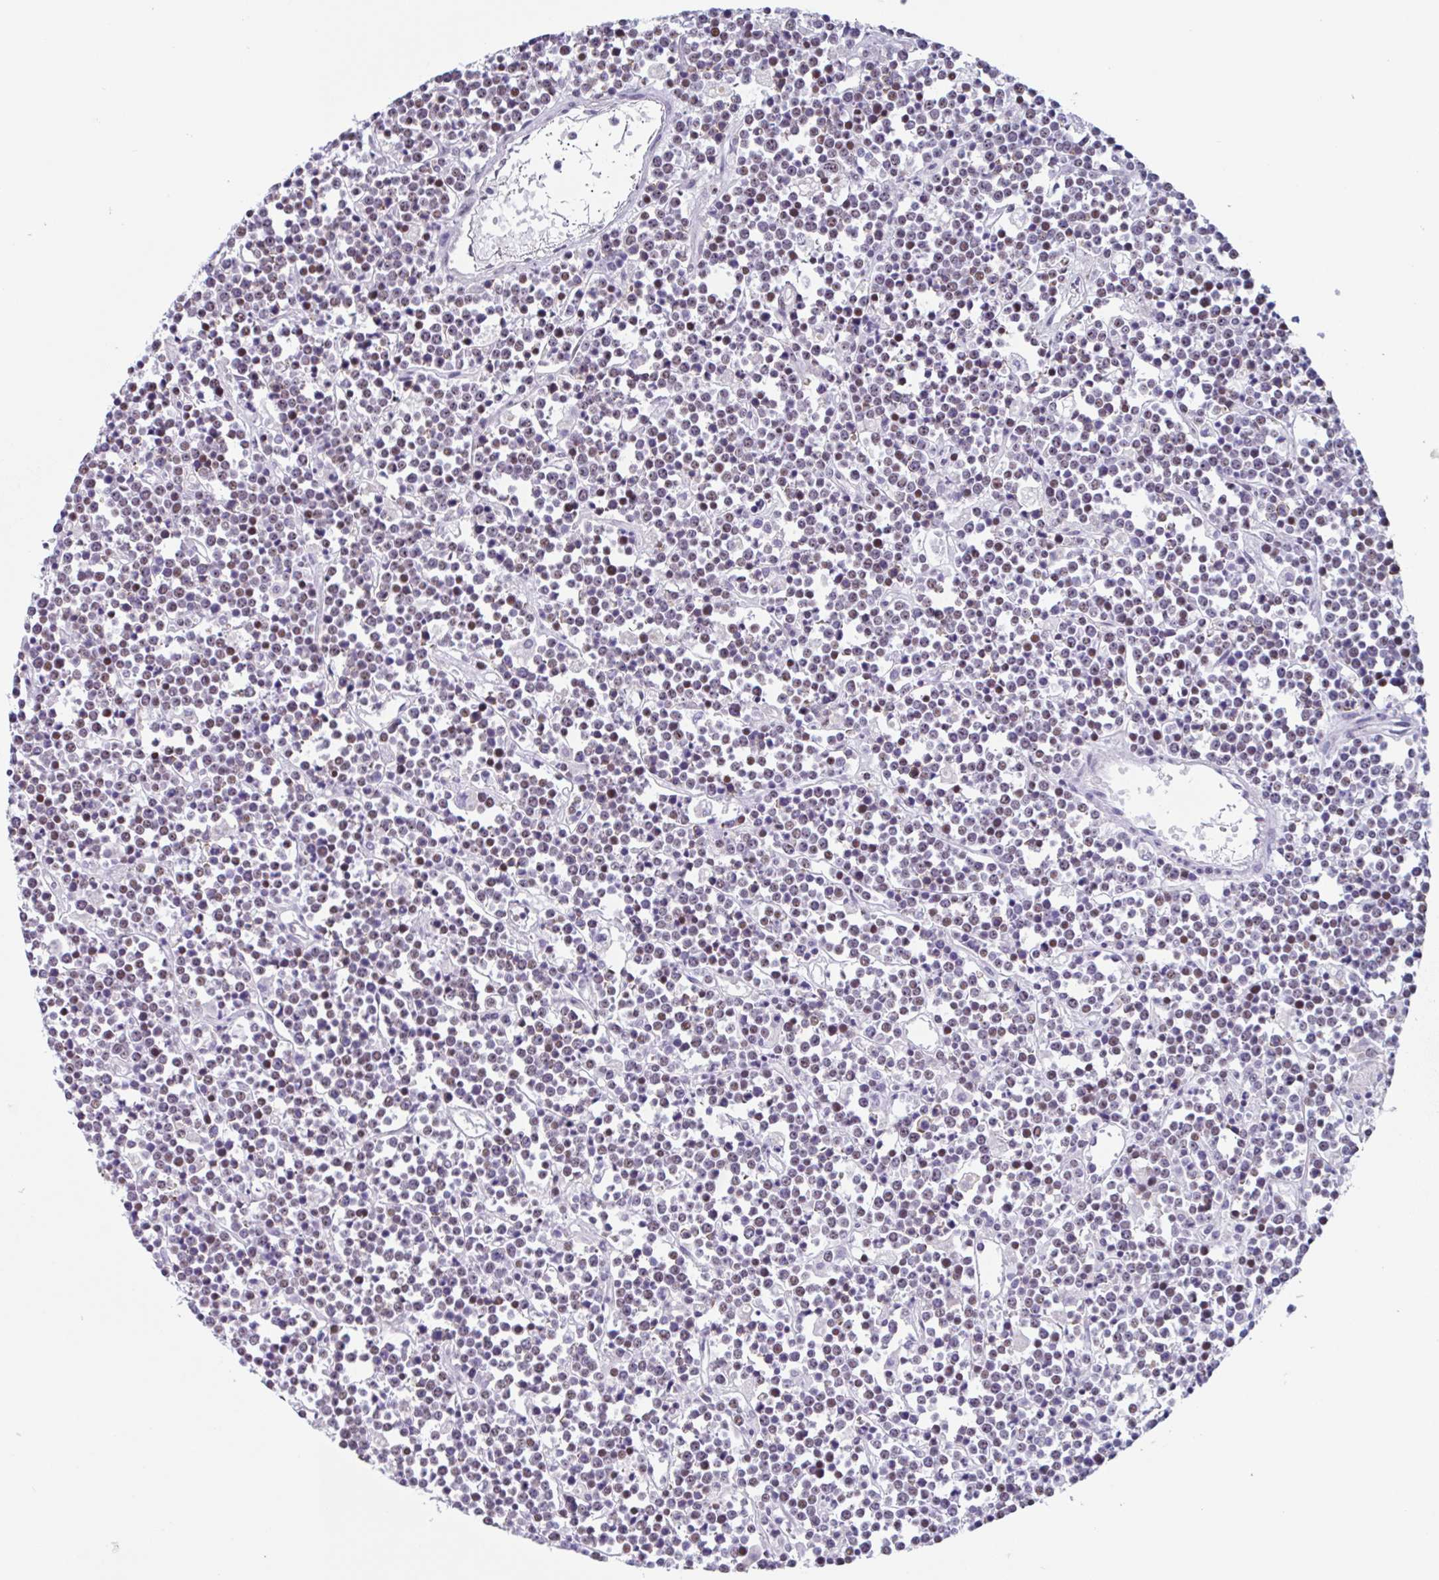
{"staining": {"intensity": "moderate", "quantity": "25%-75%", "location": "nuclear"}, "tissue": "lymphoma", "cell_type": "Tumor cells", "image_type": "cancer", "snomed": [{"axis": "morphology", "description": "Malignant lymphoma, non-Hodgkin's type, High grade"}, {"axis": "topography", "description": "Ovary"}], "caption": "Protein expression analysis of lymphoma shows moderate nuclear positivity in about 25%-75% of tumor cells. (Brightfield microscopy of DAB IHC at high magnification).", "gene": "LENG9", "patient": {"sex": "female", "age": 56}}